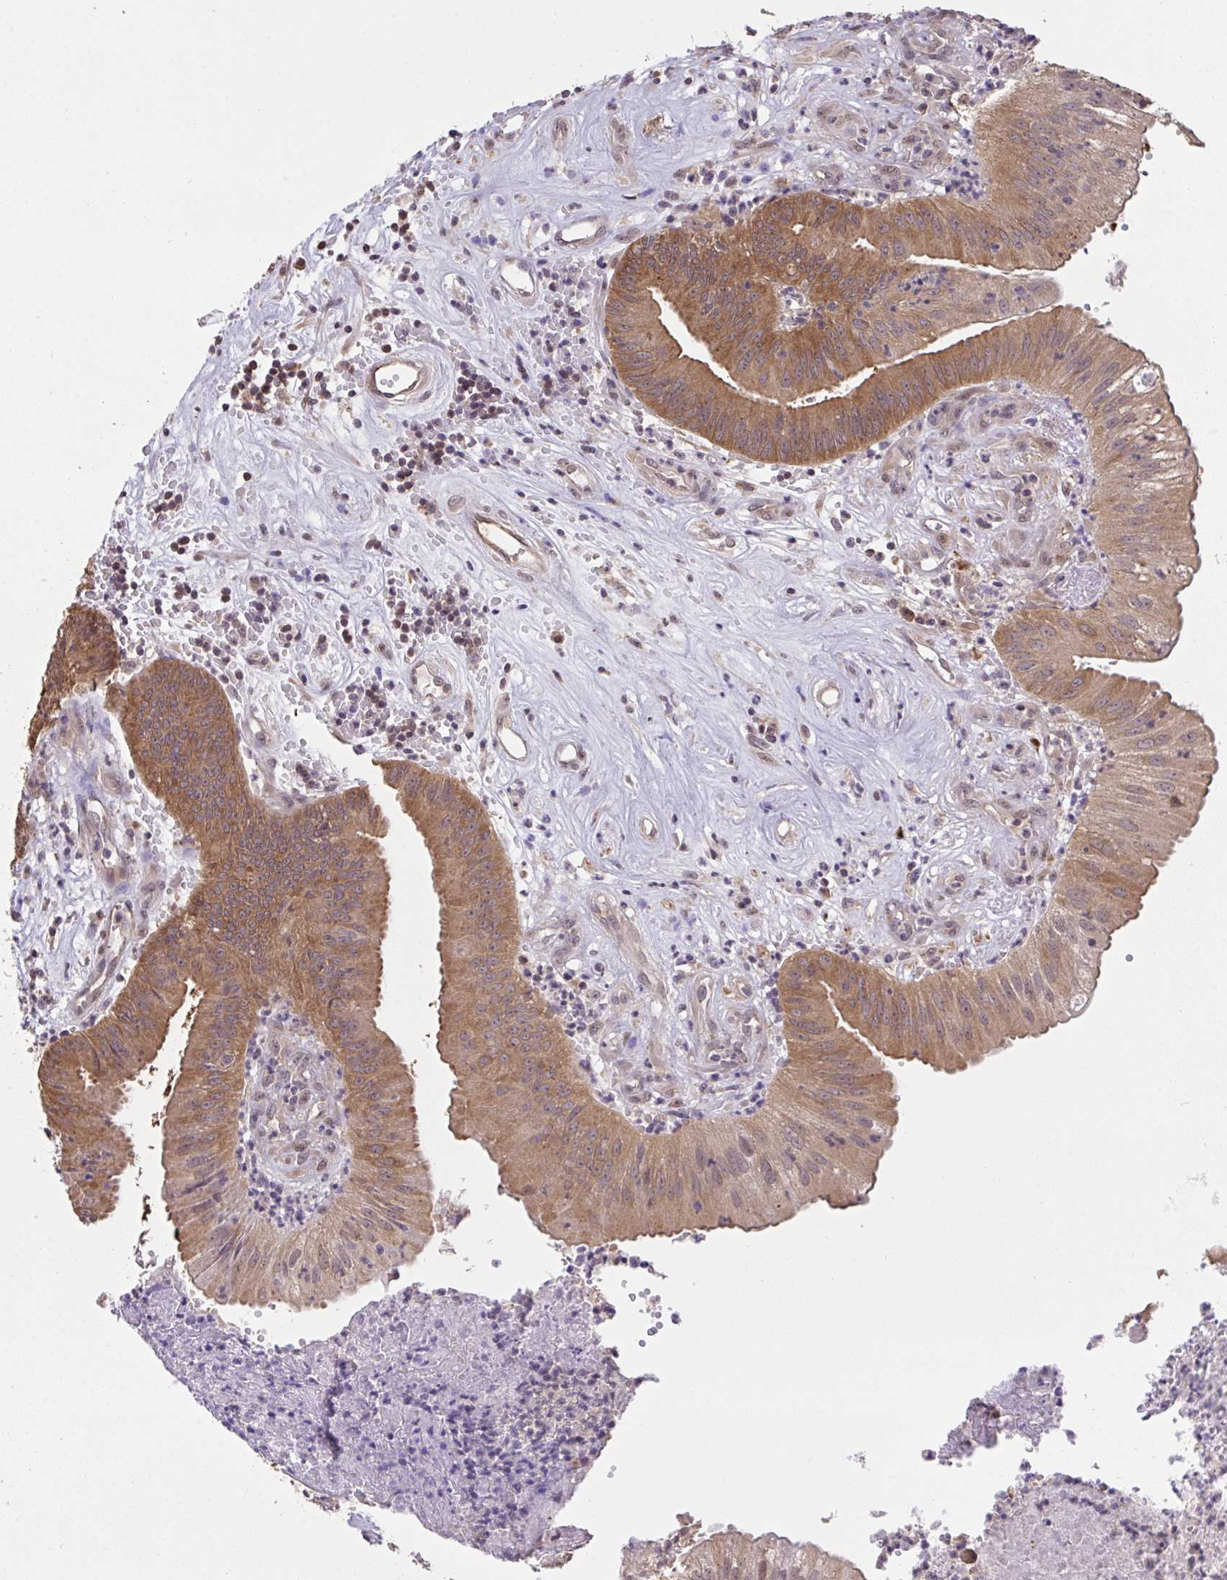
{"staining": {"intensity": "moderate", "quantity": ">75%", "location": "cytoplasmic/membranous"}, "tissue": "head and neck cancer", "cell_type": "Tumor cells", "image_type": "cancer", "snomed": [{"axis": "morphology", "description": "Adenocarcinoma, NOS"}, {"axis": "topography", "description": "Head-Neck"}], "caption": "IHC staining of head and neck cancer (adenocarcinoma), which displays medium levels of moderate cytoplasmic/membranous positivity in about >75% of tumor cells indicating moderate cytoplasmic/membranous protein staining. The staining was performed using DAB (brown) for protein detection and nuclei were counterstained in hematoxylin (blue).", "gene": "C12orf57", "patient": {"sex": "male", "age": 44}}